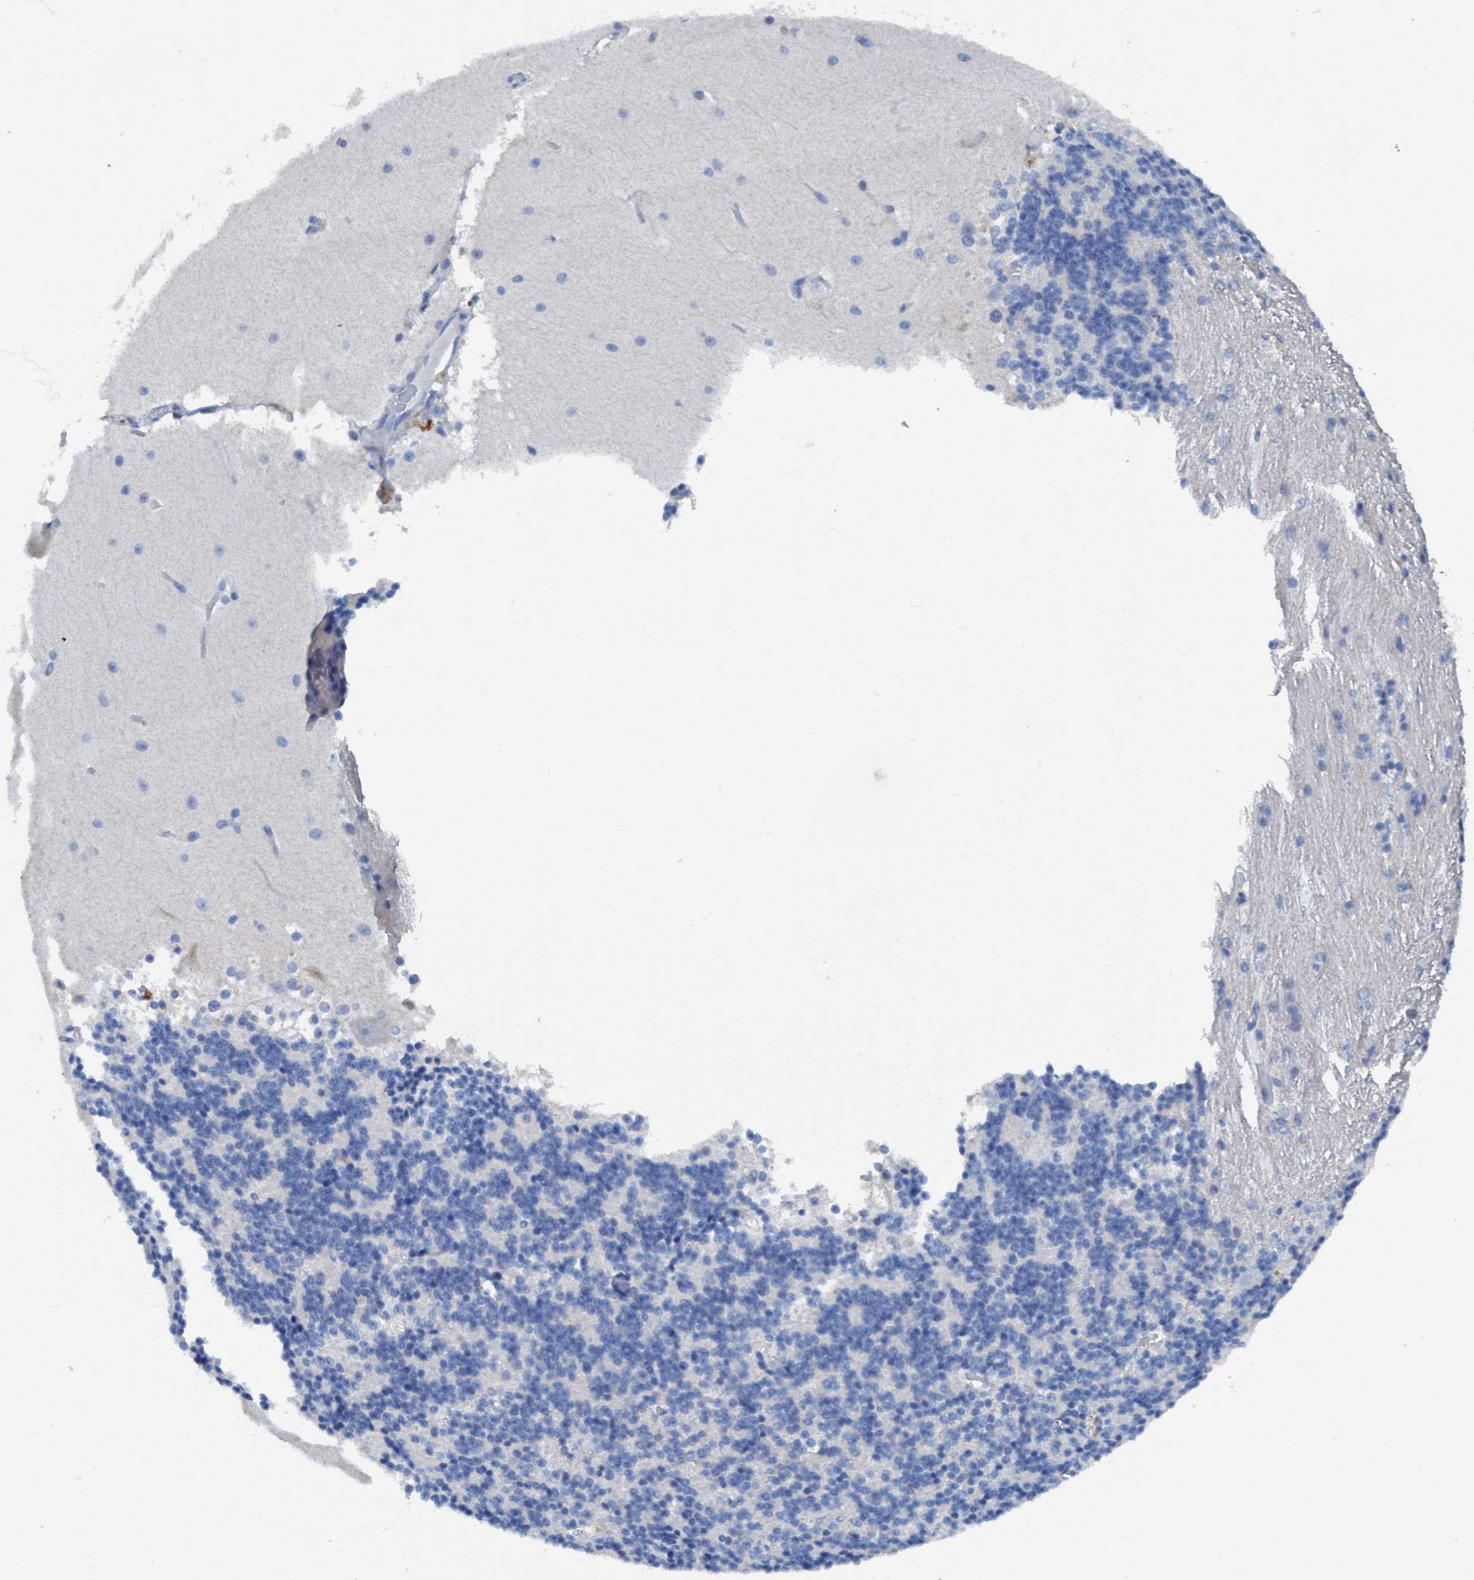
{"staining": {"intensity": "negative", "quantity": "none", "location": "none"}, "tissue": "cerebellum", "cell_type": "Cells in granular layer", "image_type": "normal", "snomed": [{"axis": "morphology", "description": "Normal tissue, NOS"}, {"axis": "topography", "description": "Cerebellum"}], "caption": "Immunohistochemistry (IHC) histopathology image of unremarkable cerebellum: cerebellum stained with DAB reveals no significant protein staining in cells in granular layer.", "gene": "DNAI1", "patient": {"sex": "female", "age": 19}}